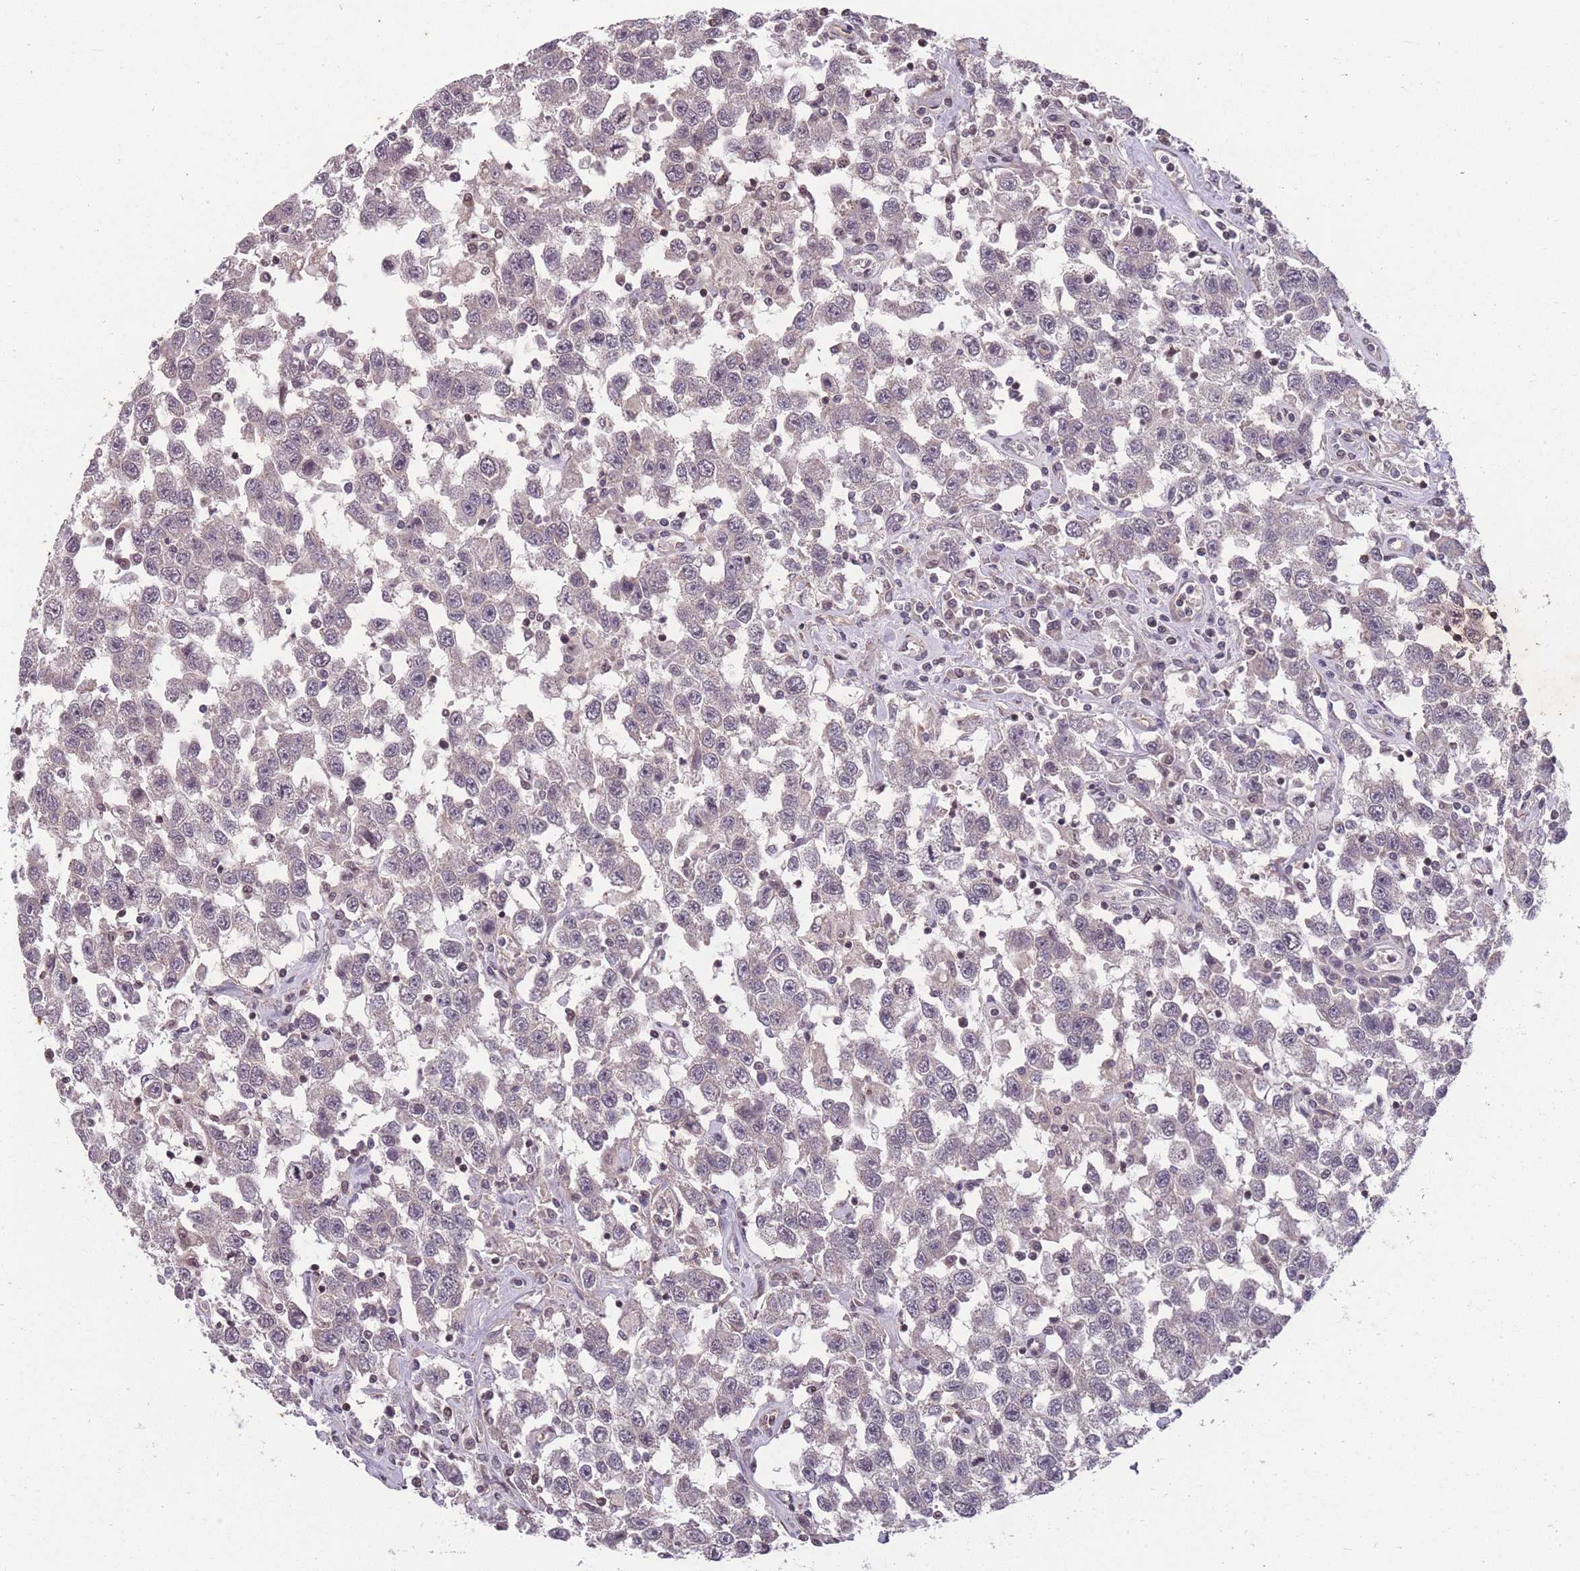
{"staining": {"intensity": "negative", "quantity": "none", "location": "none"}, "tissue": "testis cancer", "cell_type": "Tumor cells", "image_type": "cancer", "snomed": [{"axis": "morphology", "description": "Seminoma, NOS"}, {"axis": "topography", "description": "Testis"}], "caption": "Tumor cells show no significant protein positivity in seminoma (testis).", "gene": "GGT5", "patient": {"sex": "male", "age": 41}}